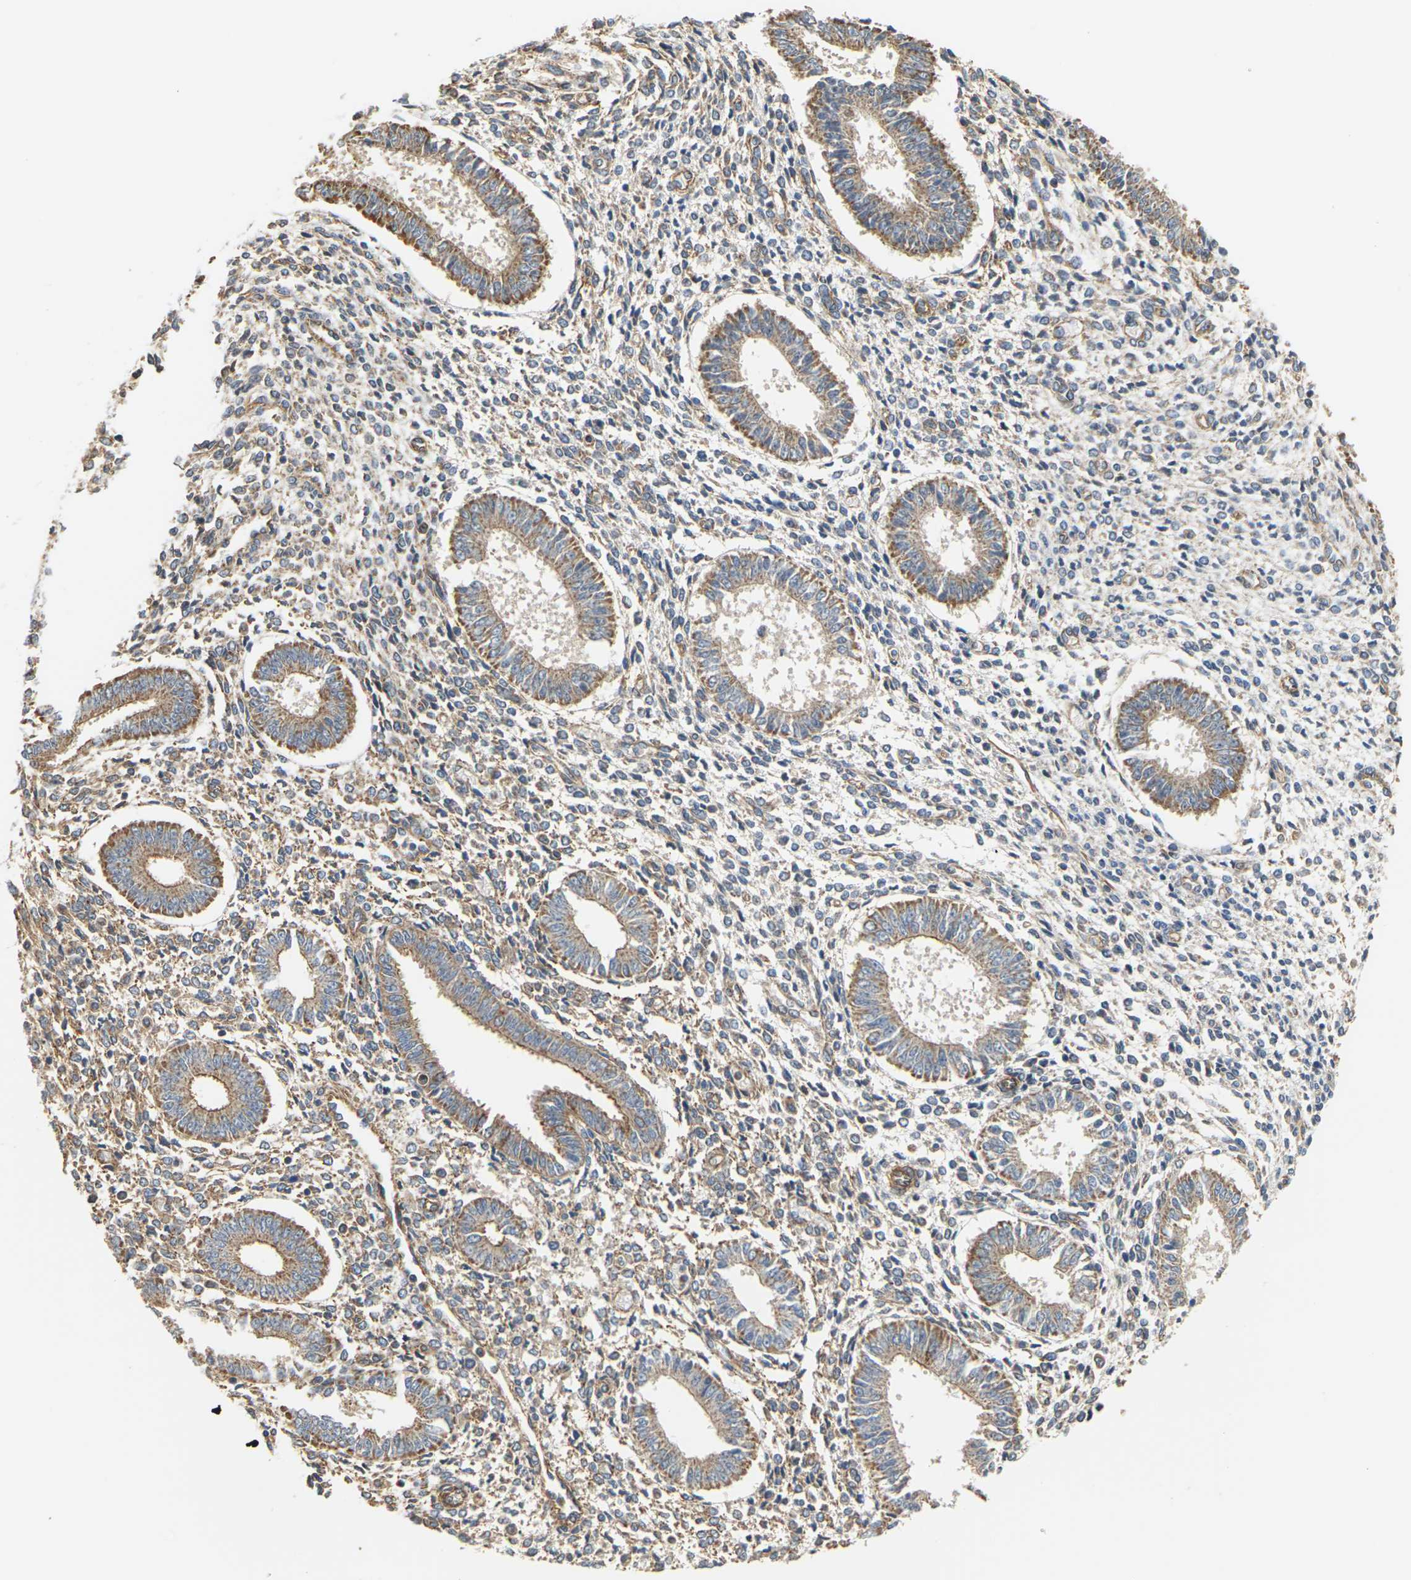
{"staining": {"intensity": "moderate", "quantity": "25%-75%", "location": "cytoplasmic/membranous"}, "tissue": "endometrium", "cell_type": "Cells in endometrial stroma", "image_type": "normal", "snomed": [{"axis": "morphology", "description": "Normal tissue, NOS"}, {"axis": "topography", "description": "Endometrium"}], "caption": "This histopathology image shows IHC staining of benign endometrium, with medium moderate cytoplasmic/membranous positivity in approximately 25%-75% of cells in endometrial stroma.", "gene": "PCDHB4", "patient": {"sex": "female", "age": 35}}